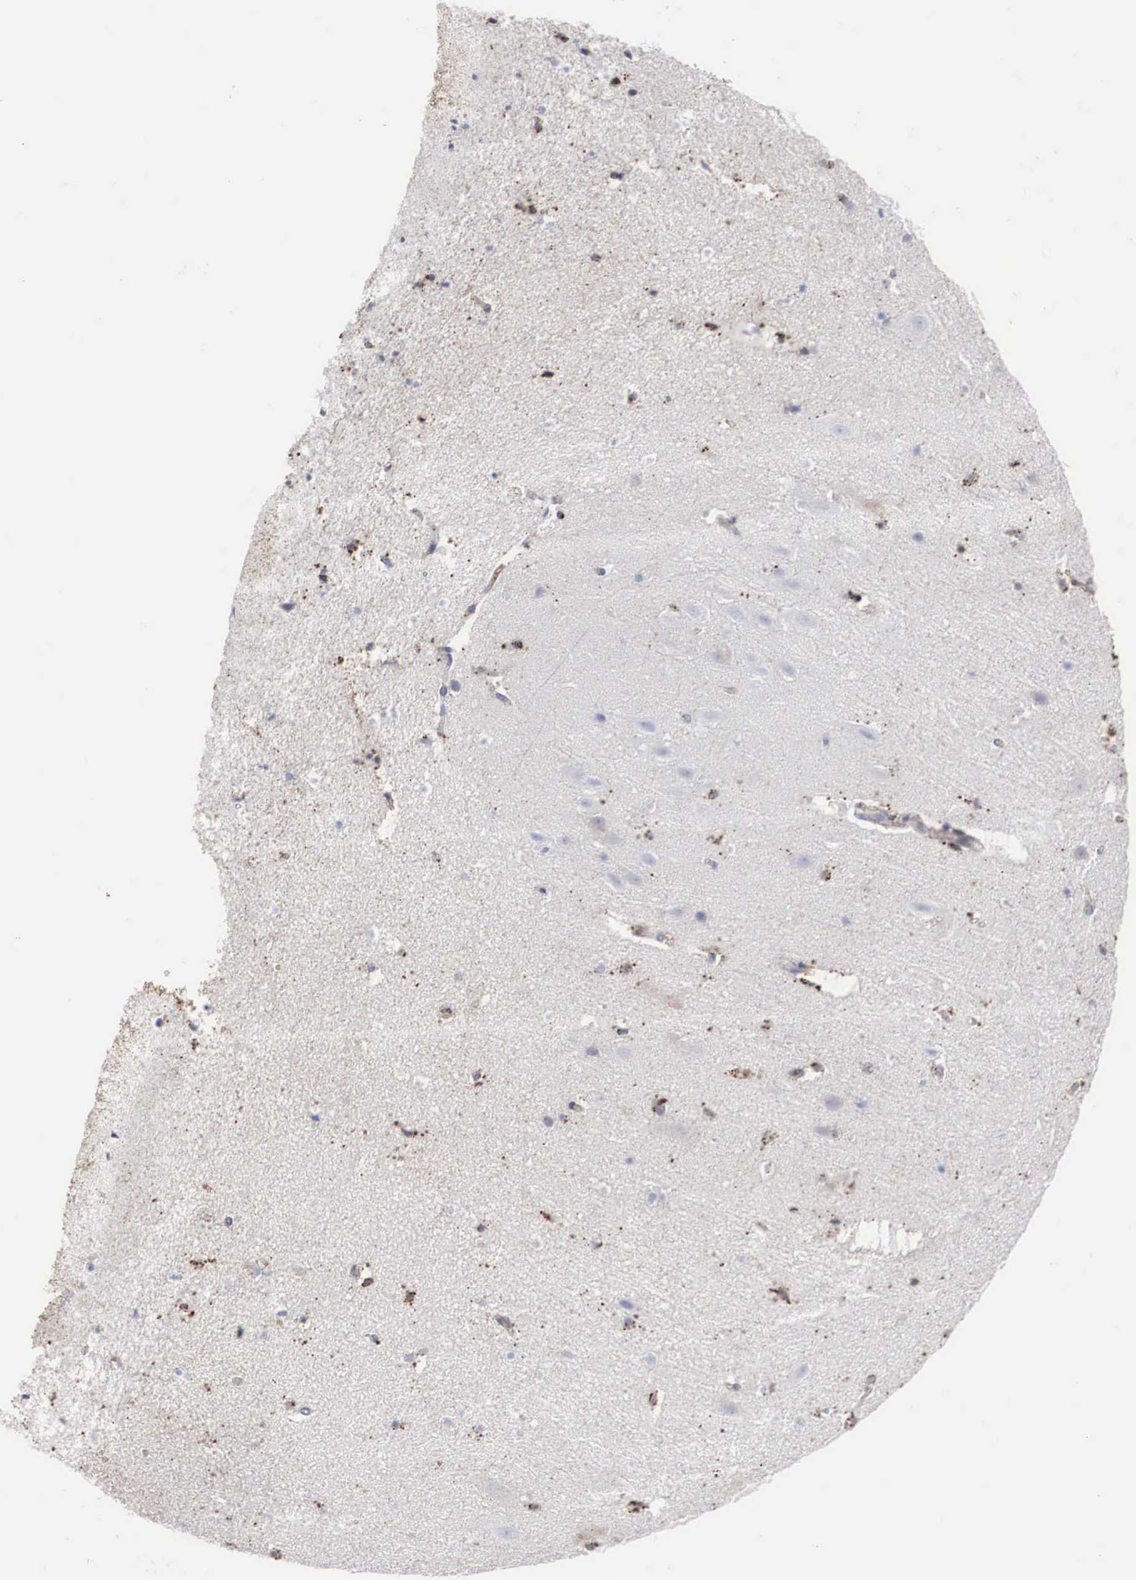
{"staining": {"intensity": "moderate", "quantity": "25%-75%", "location": "cytoplasmic/membranous"}, "tissue": "hippocampus", "cell_type": "Glial cells", "image_type": "normal", "snomed": [{"axis": "morphology", "description": "Normal tissue, NOS"}, {"axis": "topography", "description": "Hippocampus"}], "caption": "Immunohistochemical staining of unremarkable hippocampus exhibits moderate cytoplasmic/membranous protein staining in about 25%-75% of glial cells. (DAB (3,3'-diaminobenzidine) = brown stain, brightfield microscopy at high magnification).", "gene": "LGALS3BP", "patient": {"sex": "male", "age": 45}}